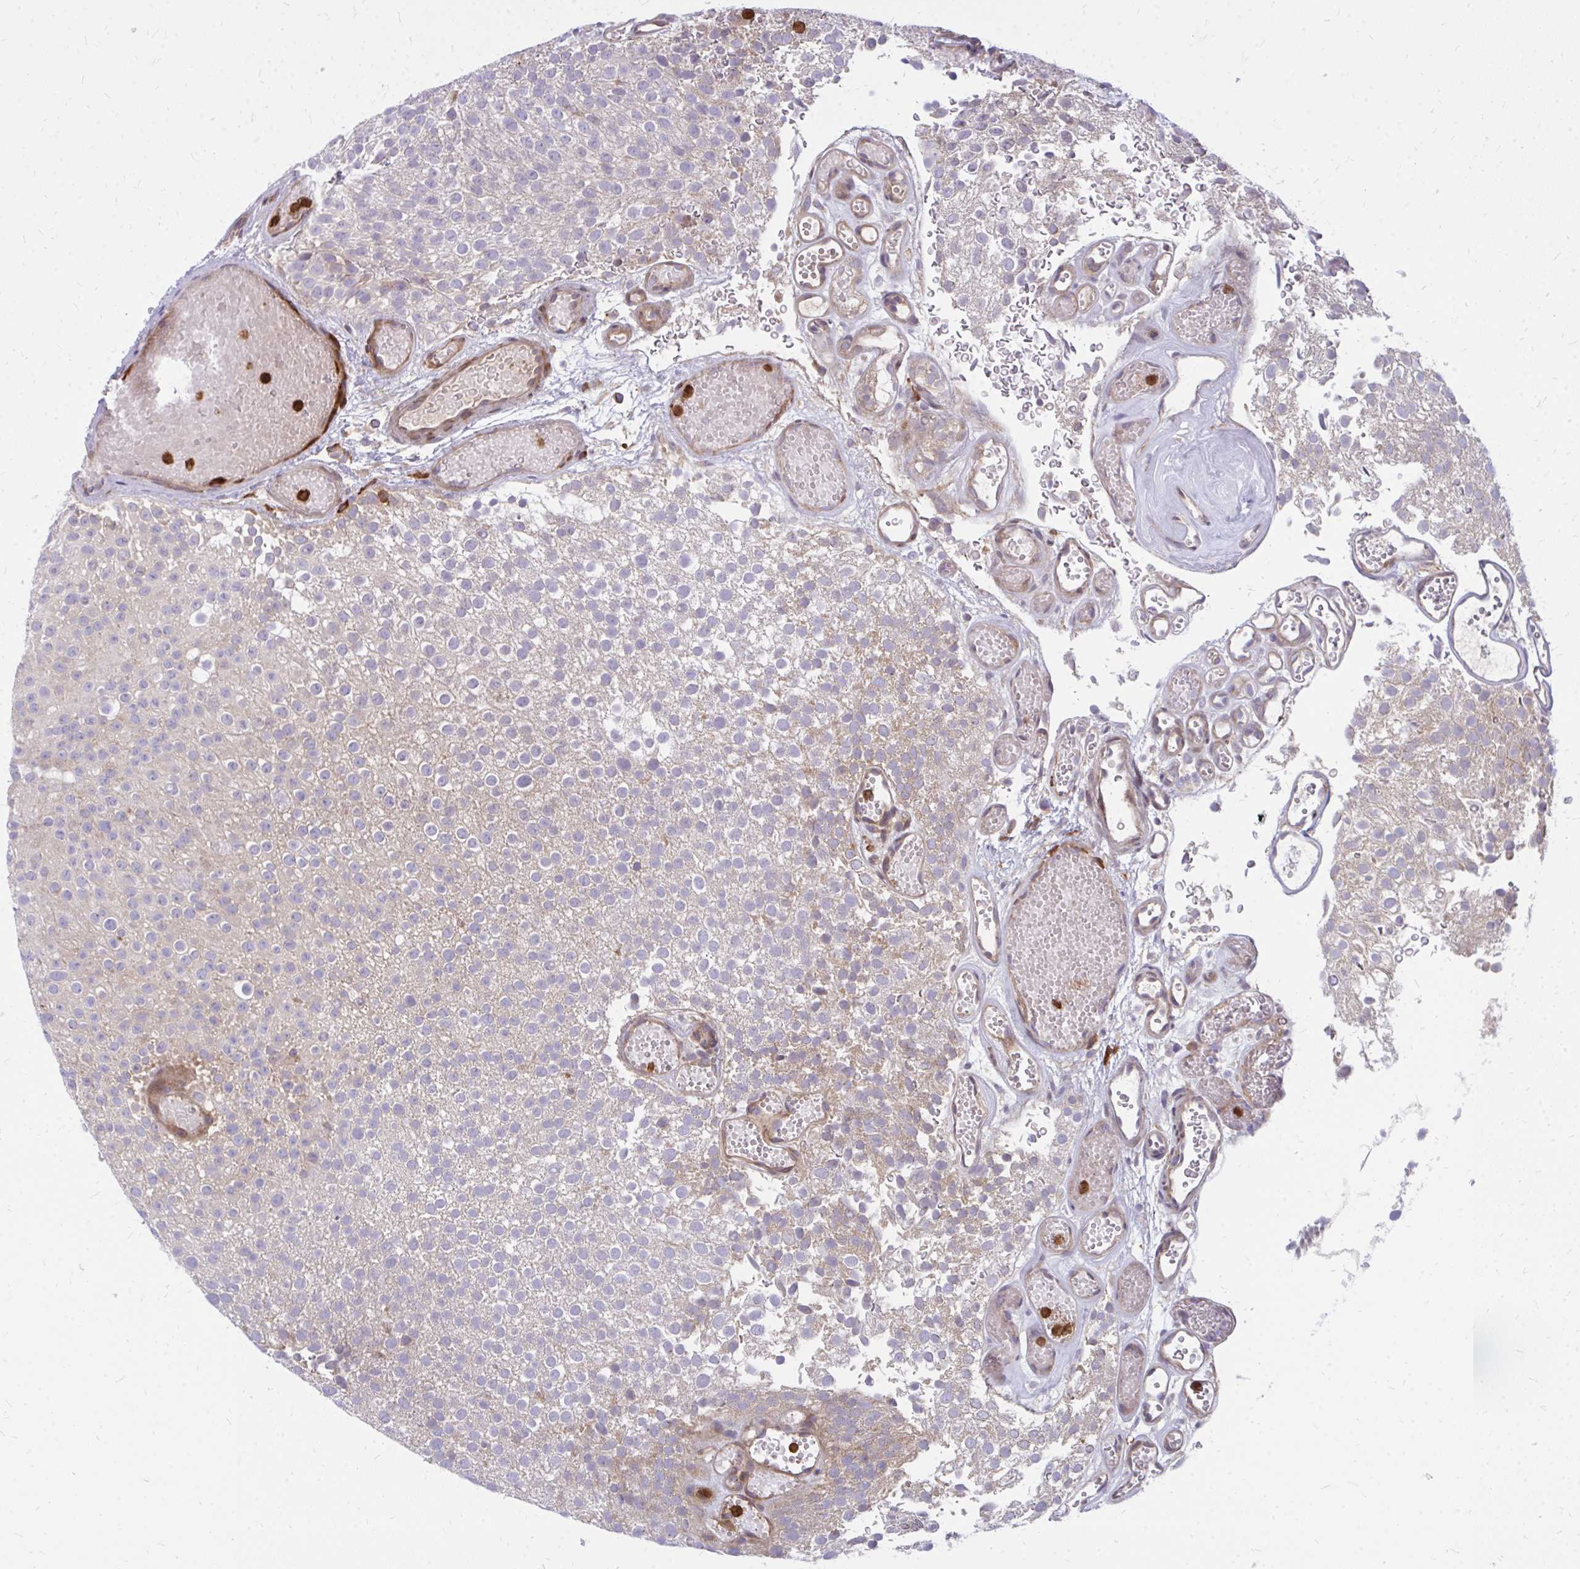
{"staining": {"intensity": "weak", "quantity": "<25%", "location": "cytoplasmic/membranous"}, "tissue": "urothelial cancer", "cell_type": "Tumor cells", "image_type": "cancer", "snomed": [{"axis": "morphology", "description": "Urothelial carcinoma, Low grade"}, {"axis": "topography", "description": "Urinary bladder"}], "caption": "An immunohistochemistry image of urothelial cancer is shown. There is no staining in tumor cells of urothelial cancer.", "gene": "ASAP1", "patient": {"sex": "male", "age": 78}}